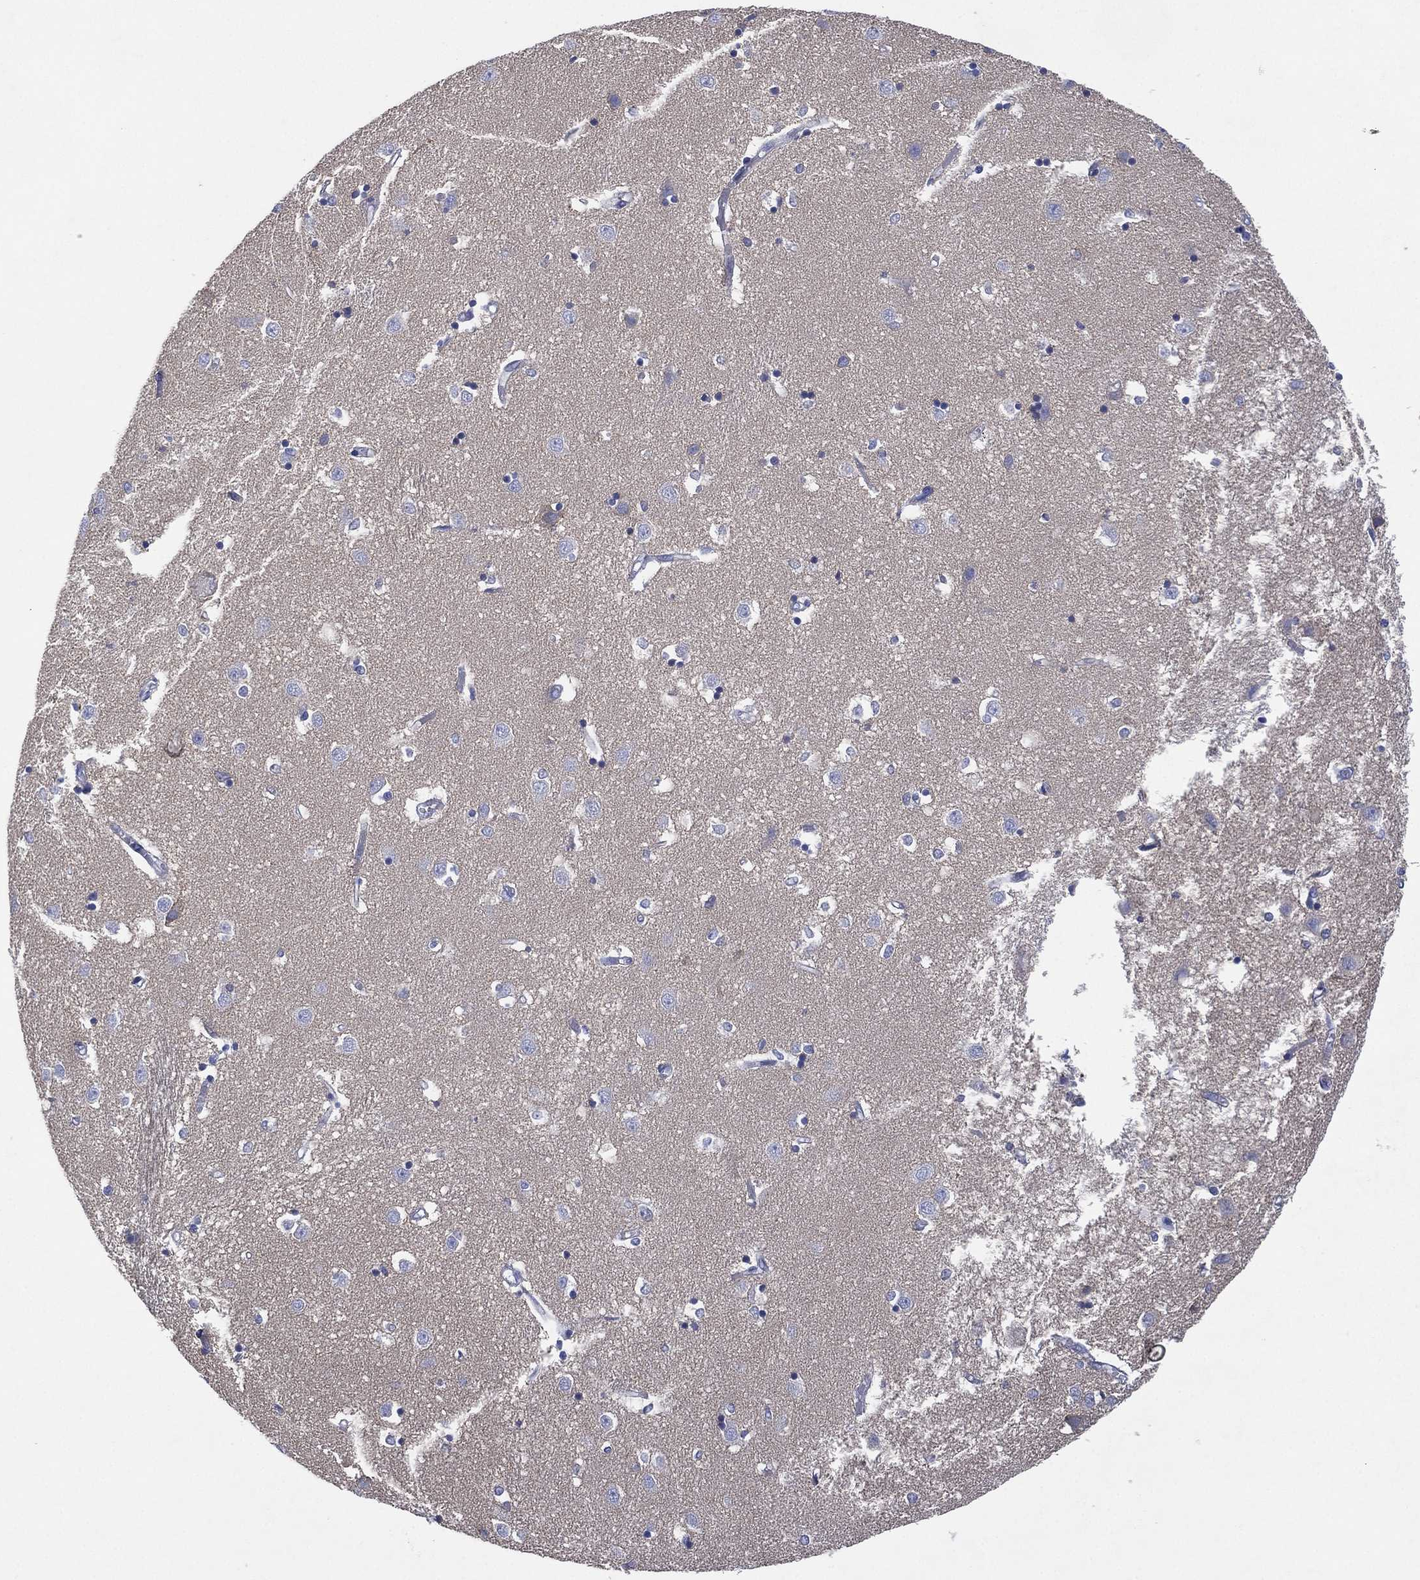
{"staining": {"intensity": "negative", "quantity": "none", "location": "none"}, "tissue": "caudate", "cell_type": "Glial cells", "image_type": "normal", "snomed": [{"axis": "morphology", "description": "Normal tissue, NOS"}, {"axis": "topography", "description": "Lateral ventricle wall"}], "caption": "DAB immunohistochemical staining of benign caudate displays no significant expression in glial cells. (DAB (3,3'-diaminobenzidine) immunohistochemistry visualized using brightfield microscopy, high magnification).", "gene": "CHRNA3", "patient": {"sex": "male", "age": 54}}